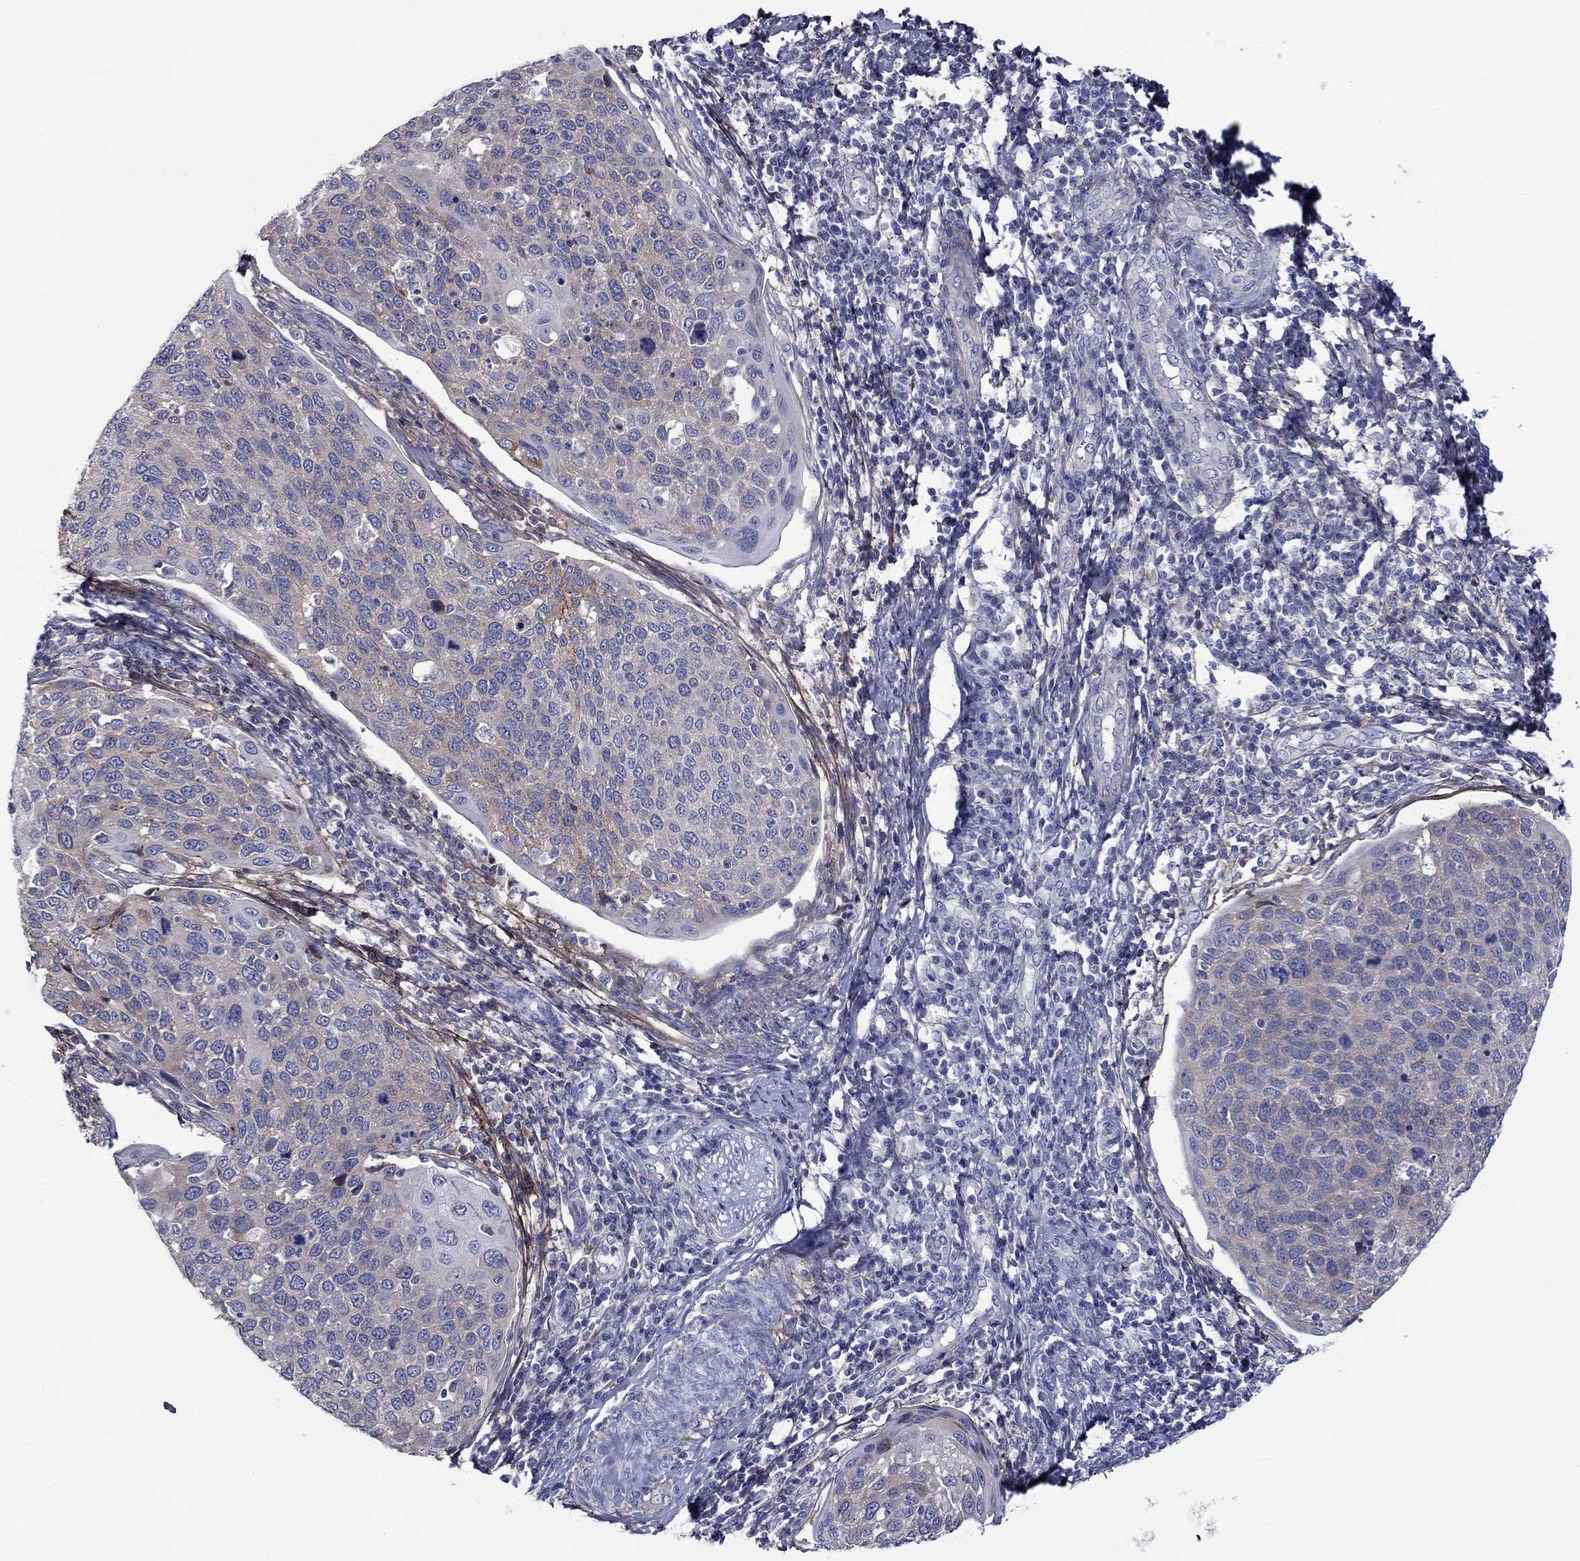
{"staining": {"intensity": "weak", "quantity": "25%-75%", "location": "cytoplasmic/membranous"}, "tissue": "cervical cancer", "cell_type": "Tumor cells", "image_type": "cancer", "snomed": [{"axis": "morphology", "description": "Squamous cell carcinoma, NOS"}, {"axis": "topography", "description": "Cervix"}], "caption": "Protein expression by IHC displays weak cytoplasmic/membranous positivity in about 25%-75% of tumor cells in cervical cancer. The staining is performed using DAB brown chromogen to label protein expression. The nuclei are counter-stained blue using hematoxylin.", "gene": "TGFBI", "patient": {"sex": "female", "age": 54}}